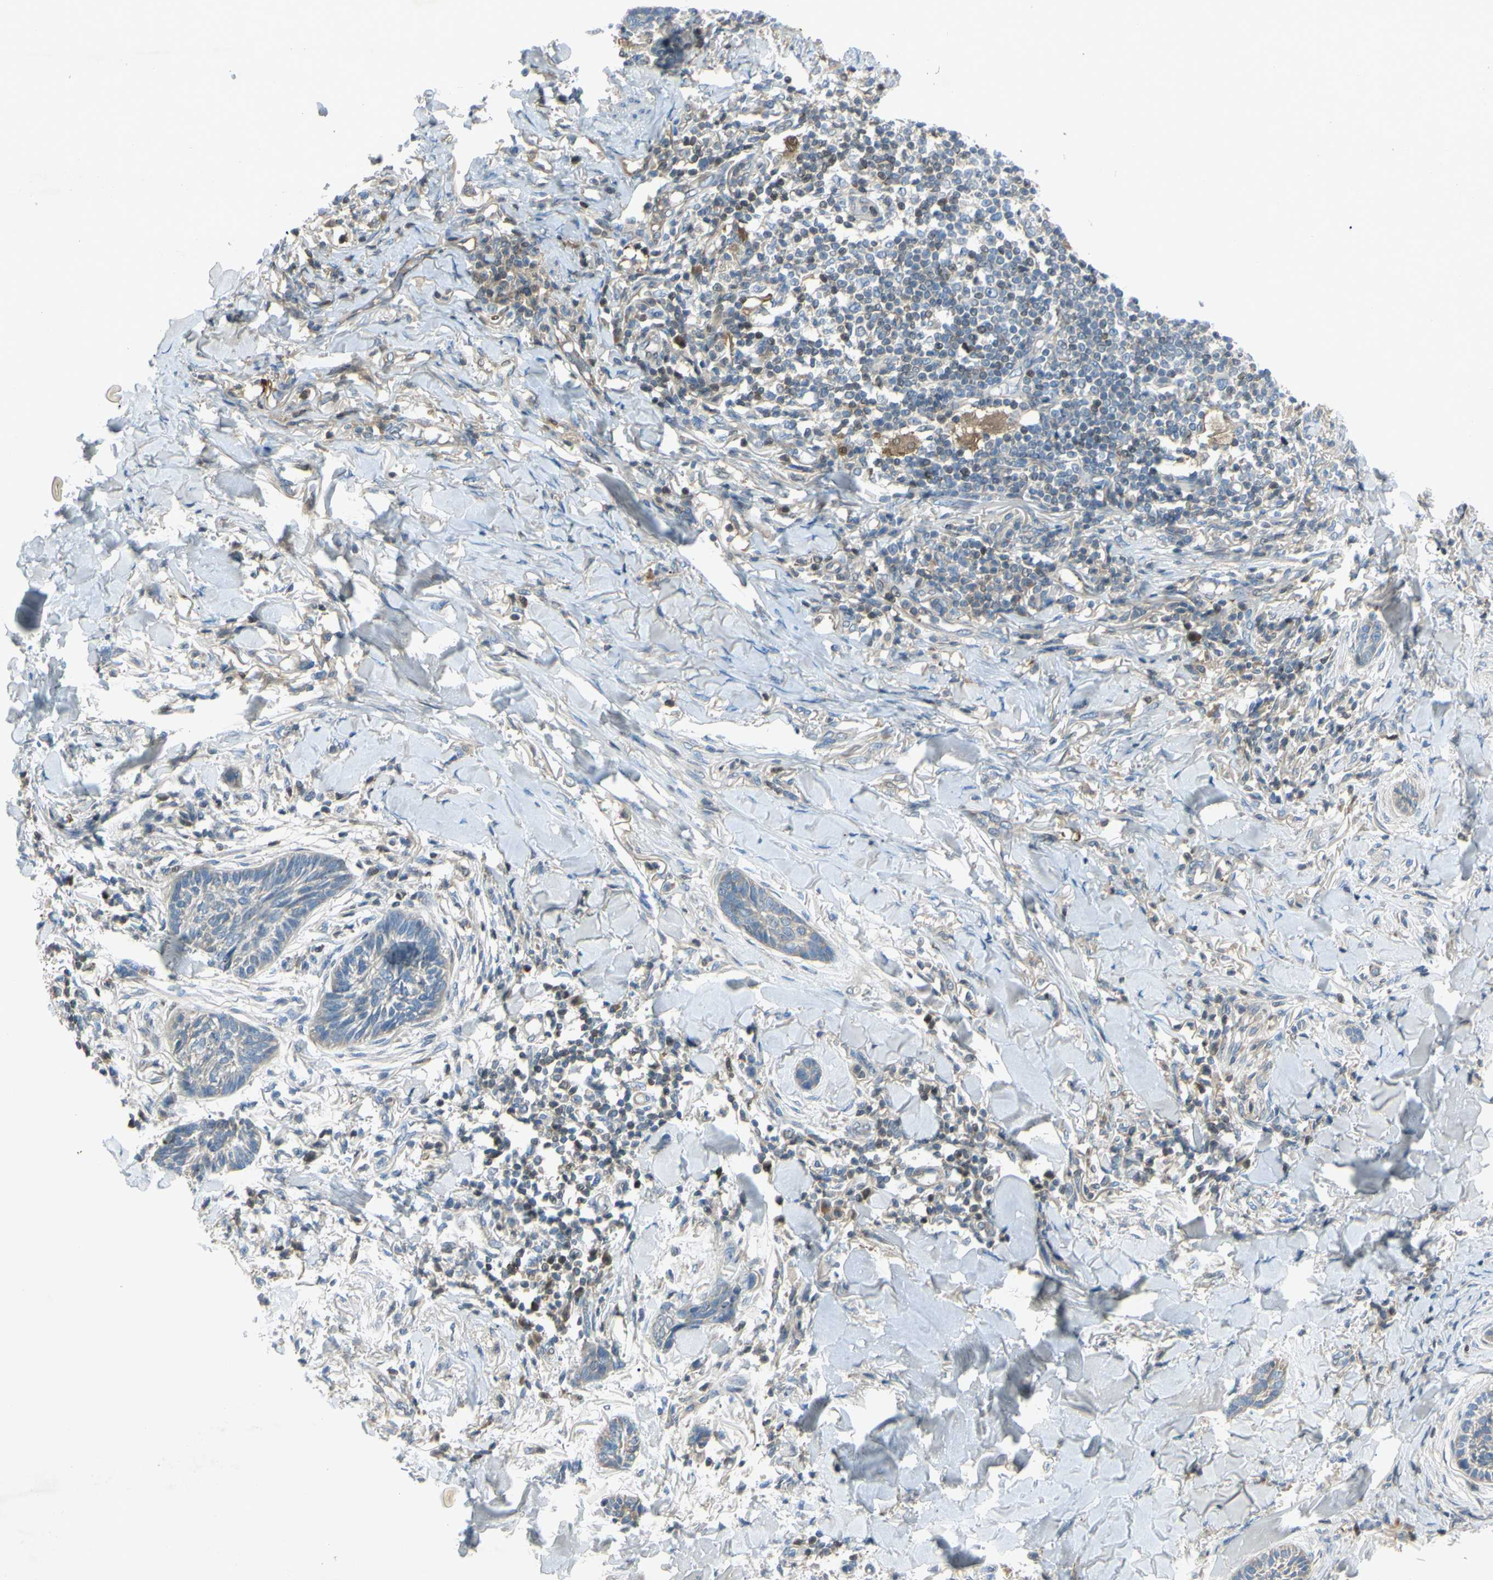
{"staining": {"intensity": "negative", "quantity": "none", "location": "none"}, "tissue": "skin cancer", "cell_type": "Tumor cells", "image_type": "cancer", "snomed": [{"axis": "morphology", "description": "Papilloma, NOS"}, {"axis": "morphology", "description": "Basal cell carcinoma"}, {"axis": "topography", "description": "Skin"}], "caption": "Image shows no significant protein expression in tumor cells of skin cancer (papilloma).", "gene": "C1orf159", "patient": {"sex": "male", "age": 87}}